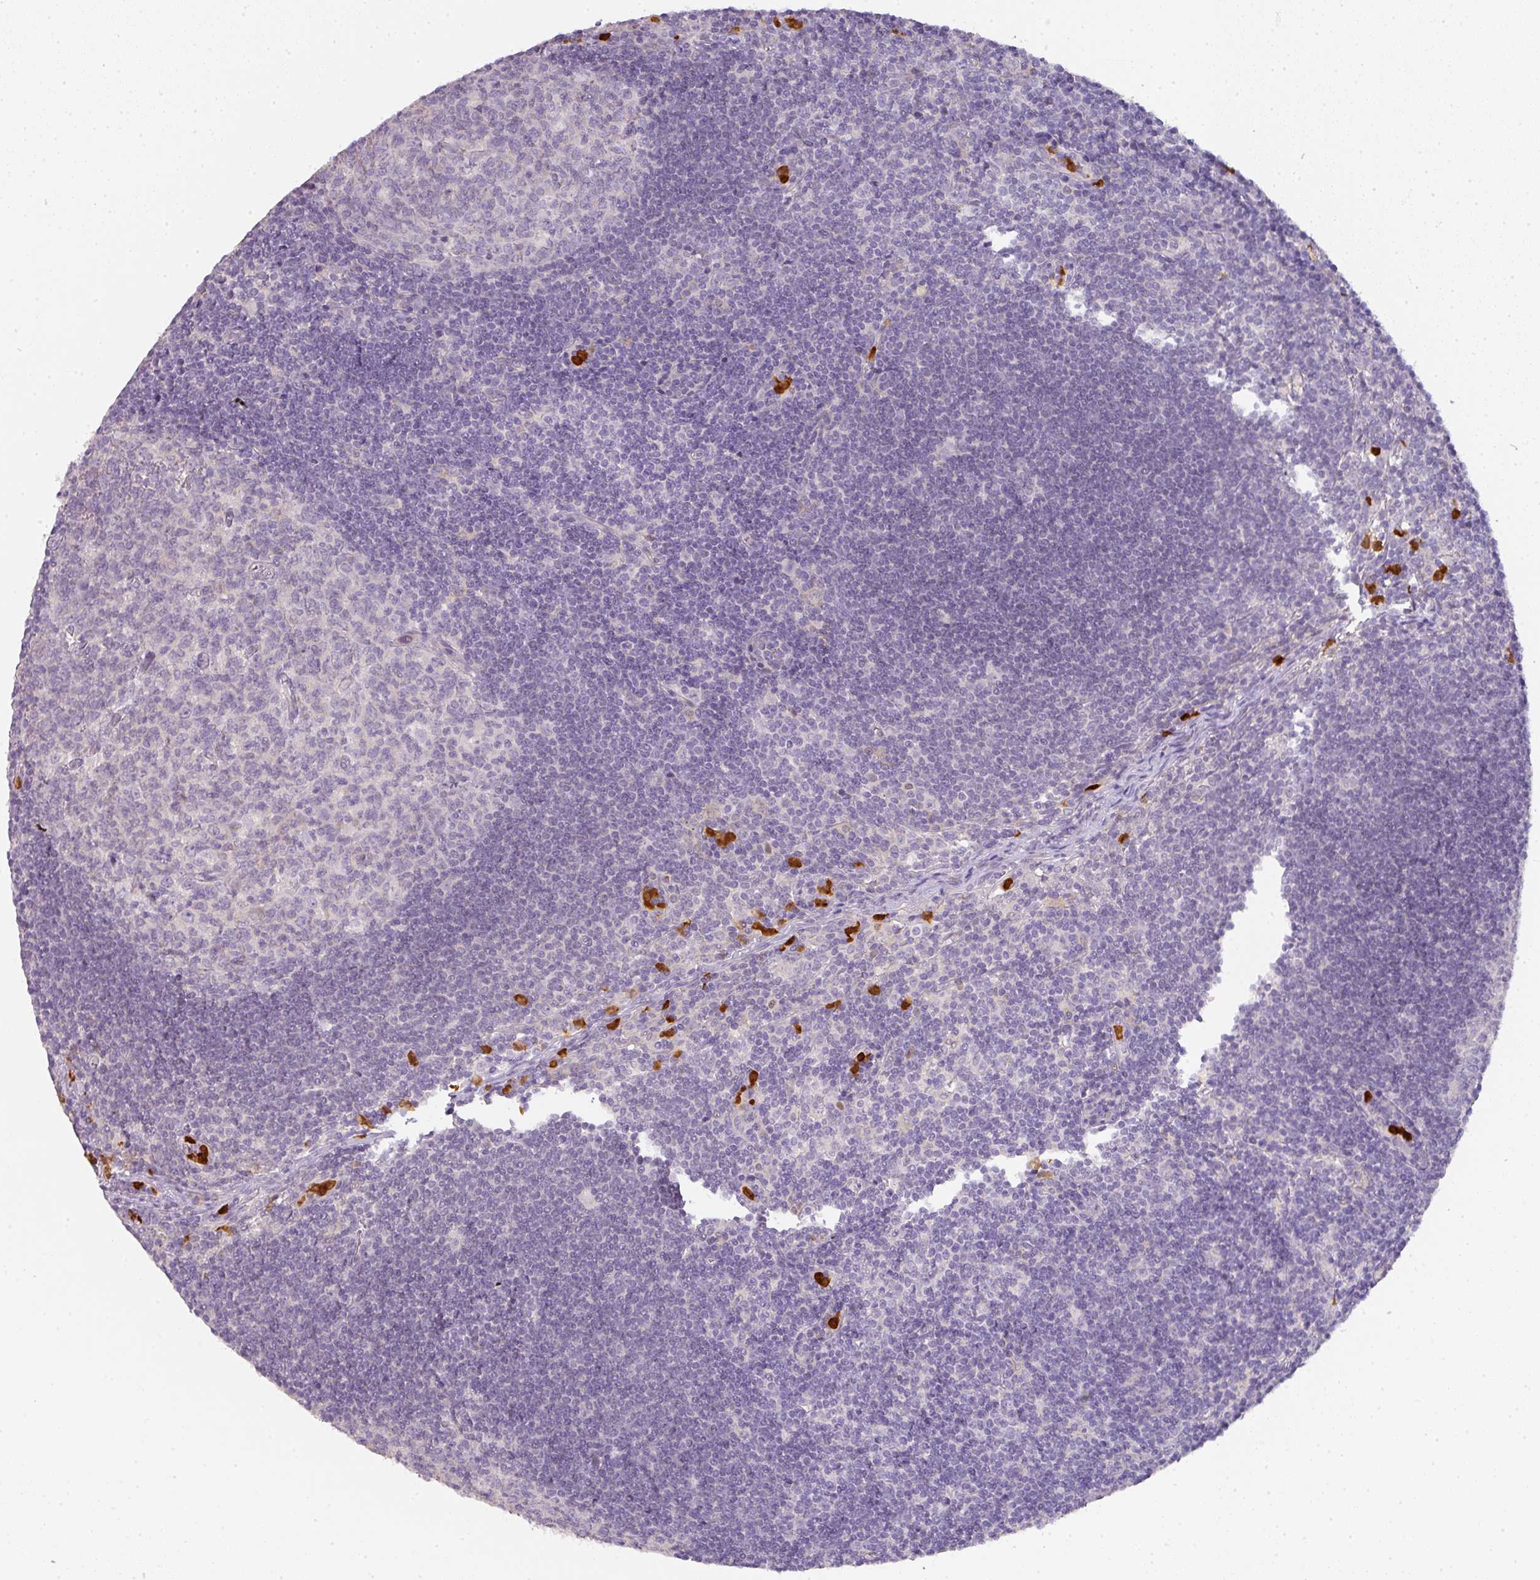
{"staining": {"intensity": "negative", "quantity": "none", "location": "none"}, "tissue": "lymph node", "cell_type": "Germinal center cells", "image_type": "normal", "snomed": [{"axis": "morphology", "description": "Normal tissue, NOS"}, {"axis": "topography", "description": "Lymph node"}], "caption": "DAB (3,3'-diaminobenzidine) immunohistochemical staining of benign lymph node displays no significant staining in germinal center cells. Brightfield microscopy of IHC stained with DAB (brown) and hematoxylin (blue), captured at high magnification.", "gene": "HHEX", "patient": {"sex": "female", "age": 29}}